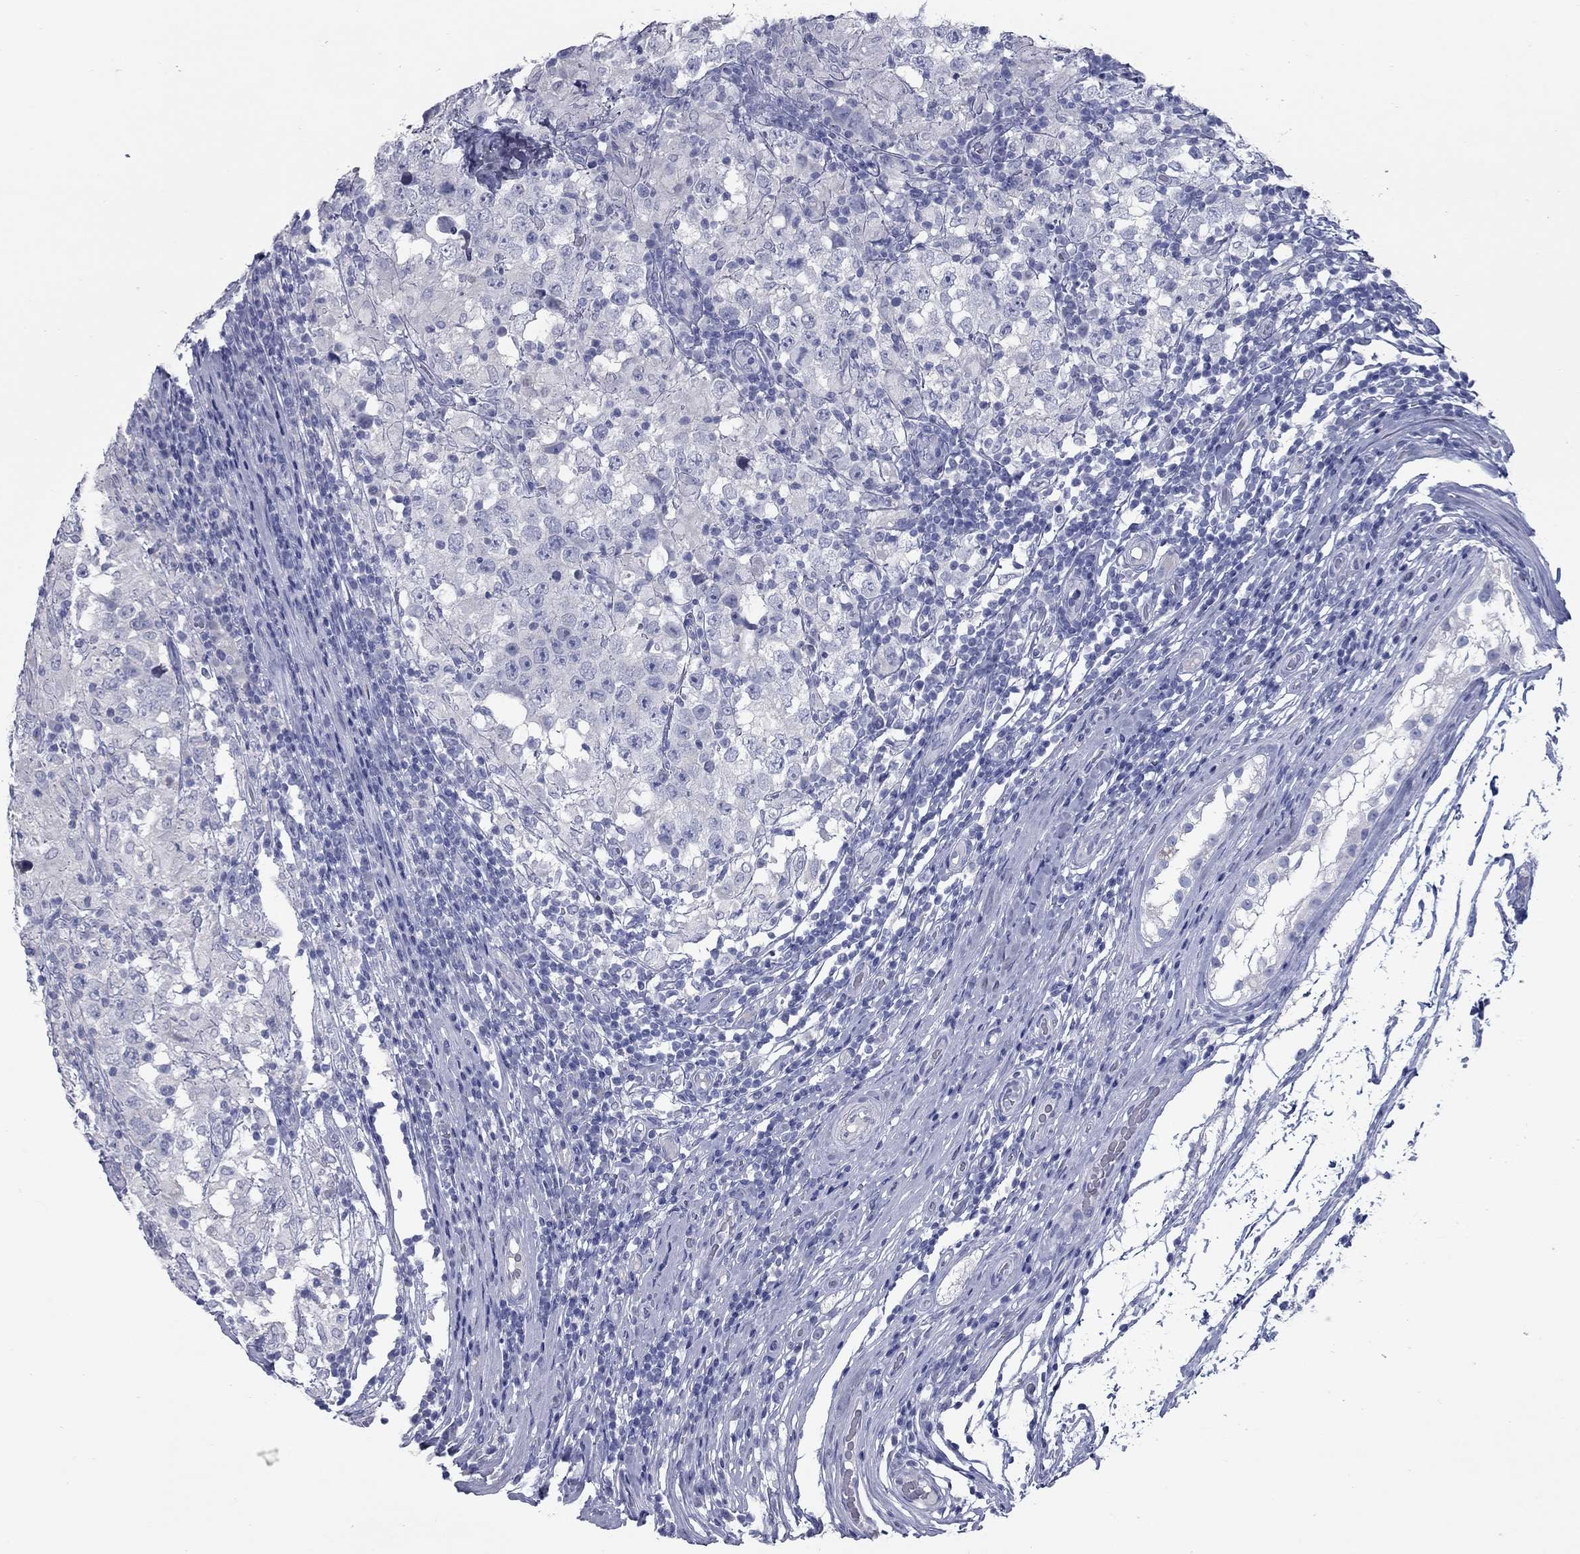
{"staining": {"intensity": "negative", "quantity": "none", "location": "none"}, "tissue": "testis cancer", "cell_type": "Tumor cells", "image_type": "cancer", "snomed": [{"axis": "morphology", "description": "Seminoma, NOS"}, {"axis": "morphology", "description": "Carcinoma, Embryonal, NOS"}, {"axis": "topography", "description": "Testis"}], "caption": "Immunohistochemistry of testis cancer (embryonal carcinoma) demonstrates no expression in tumor cells.", "gene": "KIRREL2", "patient": {"sex": "male", "age": 41}}